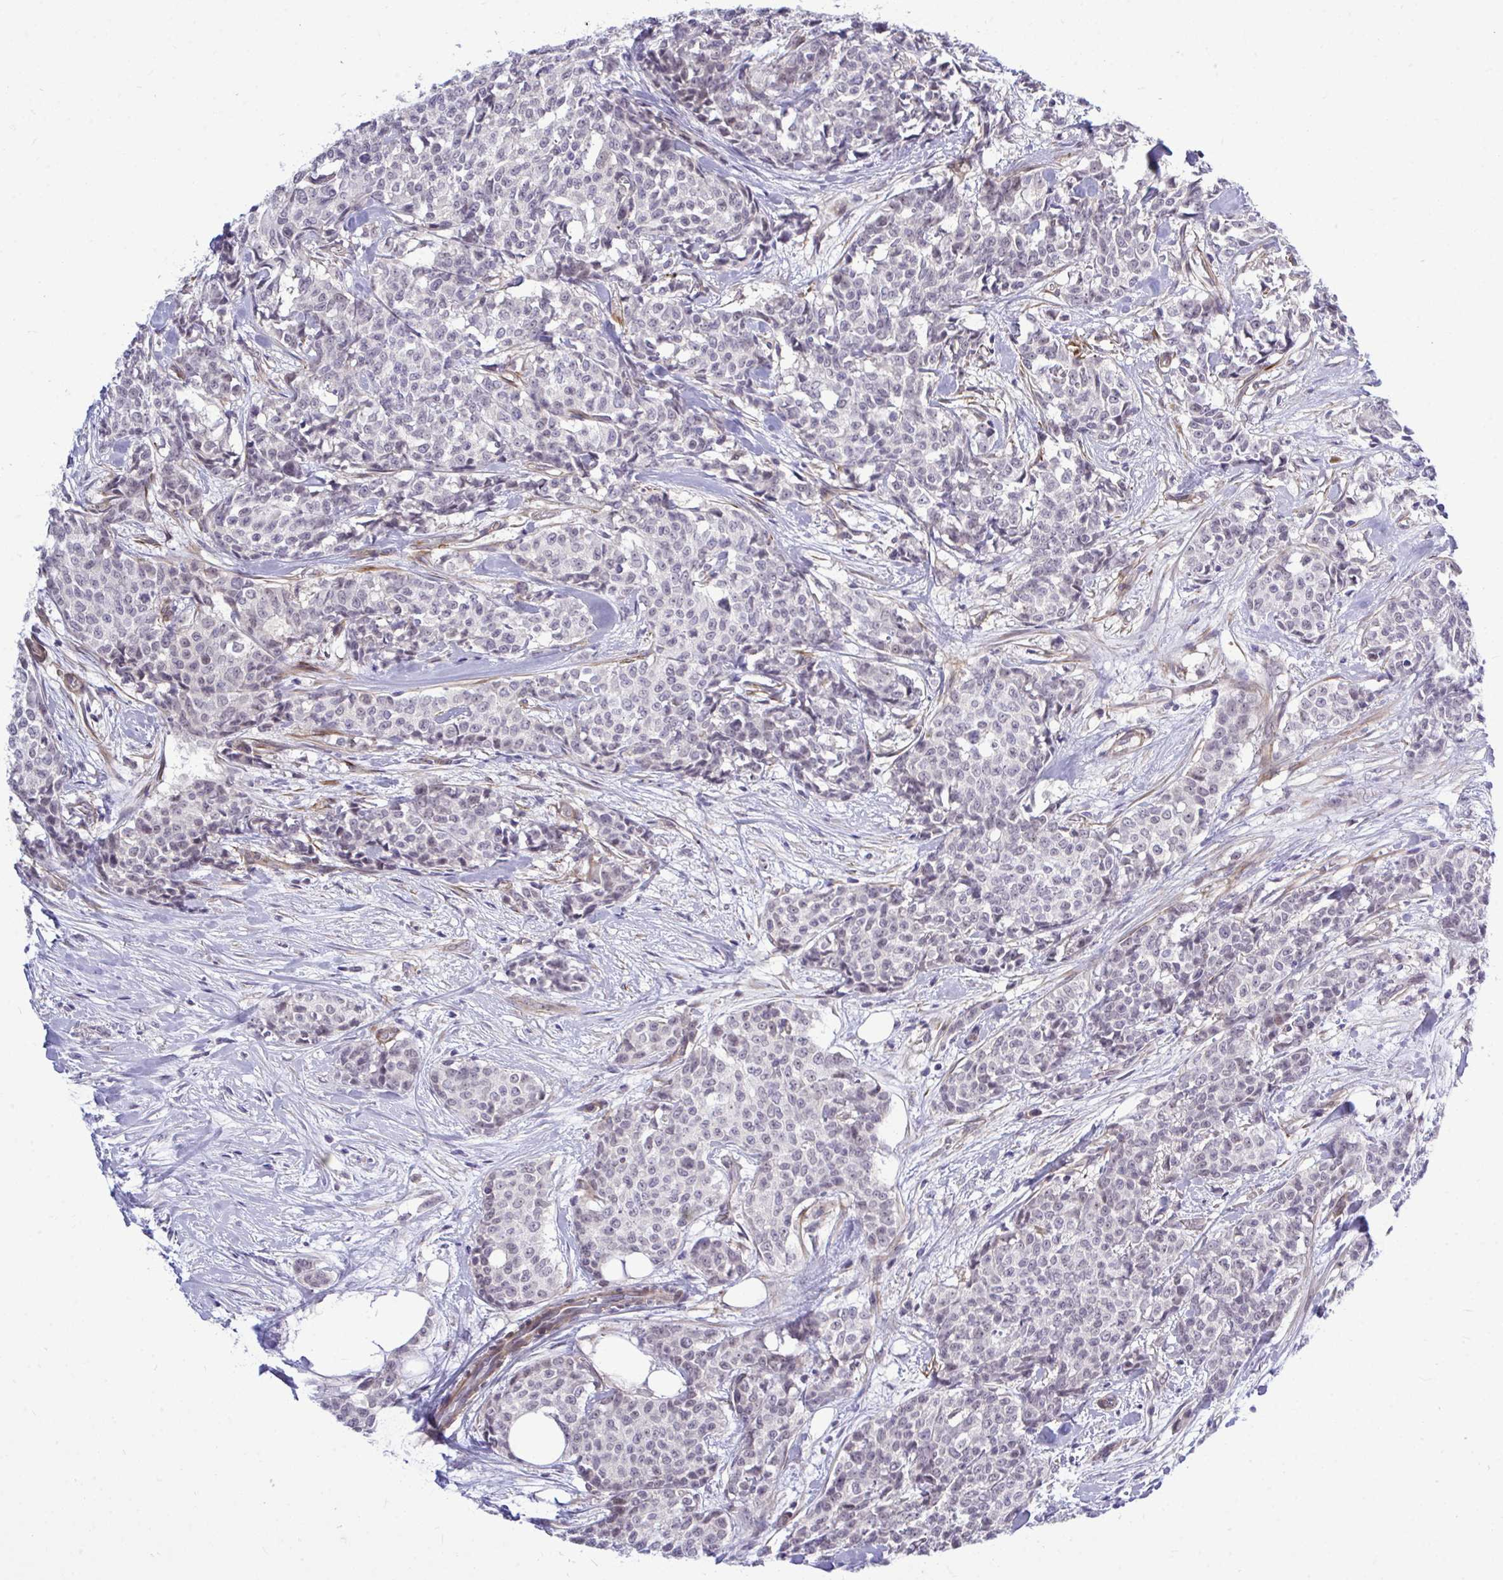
{"staining": {"intensity": "negative", "quantity": "none", "location": "none"}, "tissue": "breast cancer", "cell_type": "Tumor cells", "image_type": "cancer", "snomed": [{"axis": "morphology", "description": "Duct carcinoma"}, {"axis": "topography", "description": "Breast"}], "caption": "Breast cancer was stained to show a protein in brown. There is no significant positivity in tumor cells.", "gene": "HMBOX1", "patient": {"sex": "female", "age": 91}}